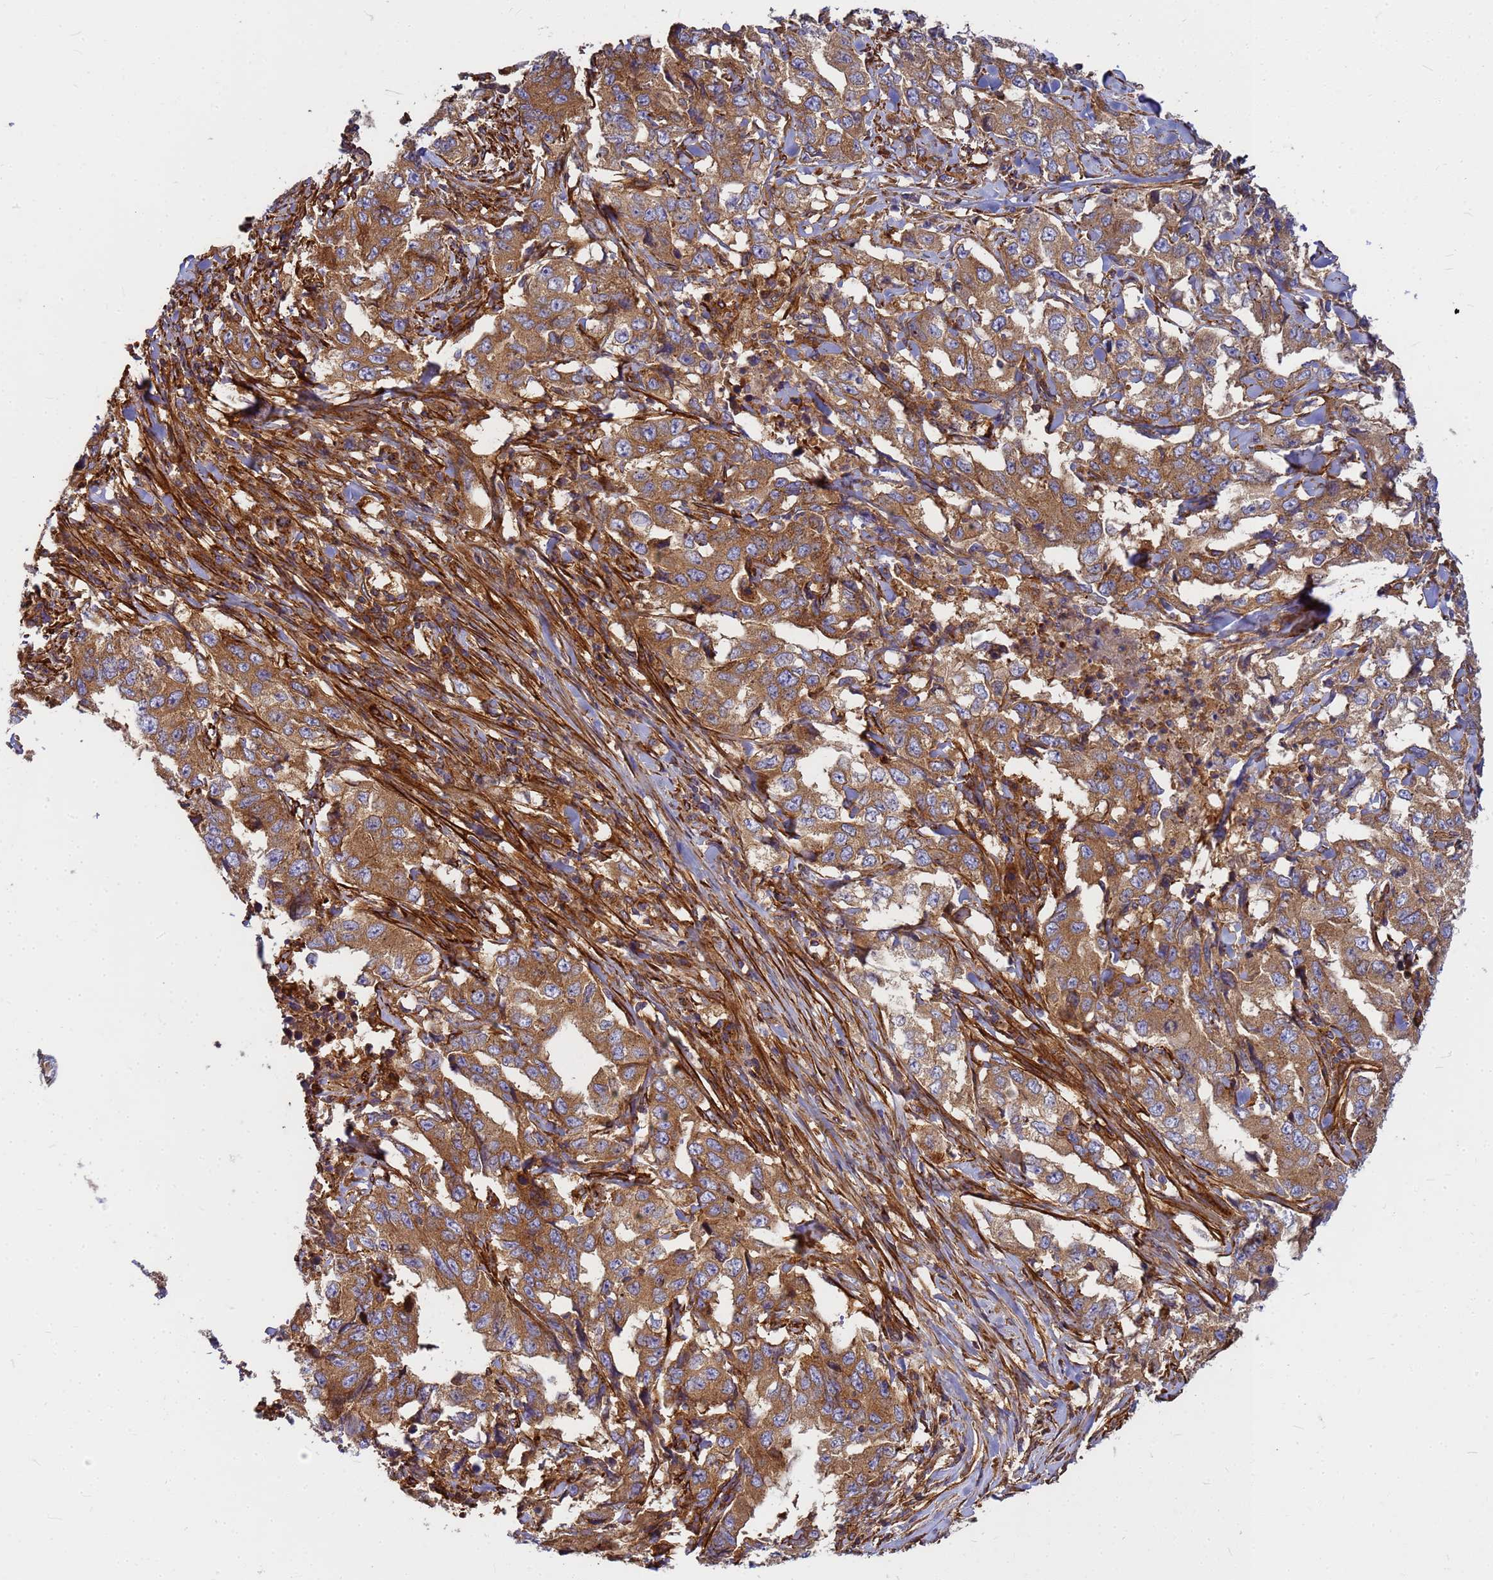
{"staining": {"intensity": "moderate", "quantity": ">75%", "location": "cytoplasmic/membranous"}, "tissue": "lung cancer", "cell_type": "Tumor cells", "image_type": "cancer", "snomed": [{"axis": "morphology", "description": "Adenocarcinoma, NOS"}, {"axis": "topography", "description": "Lung"}], "caption": "Lung cancer (adenocarcinoma) stained with a brown dye reveals moderate cytoplasmic/membranous positive staining in about >75% of tumor cells.", "gene": "C2CD5", "patient": {"sex": "female", "age": 51}}